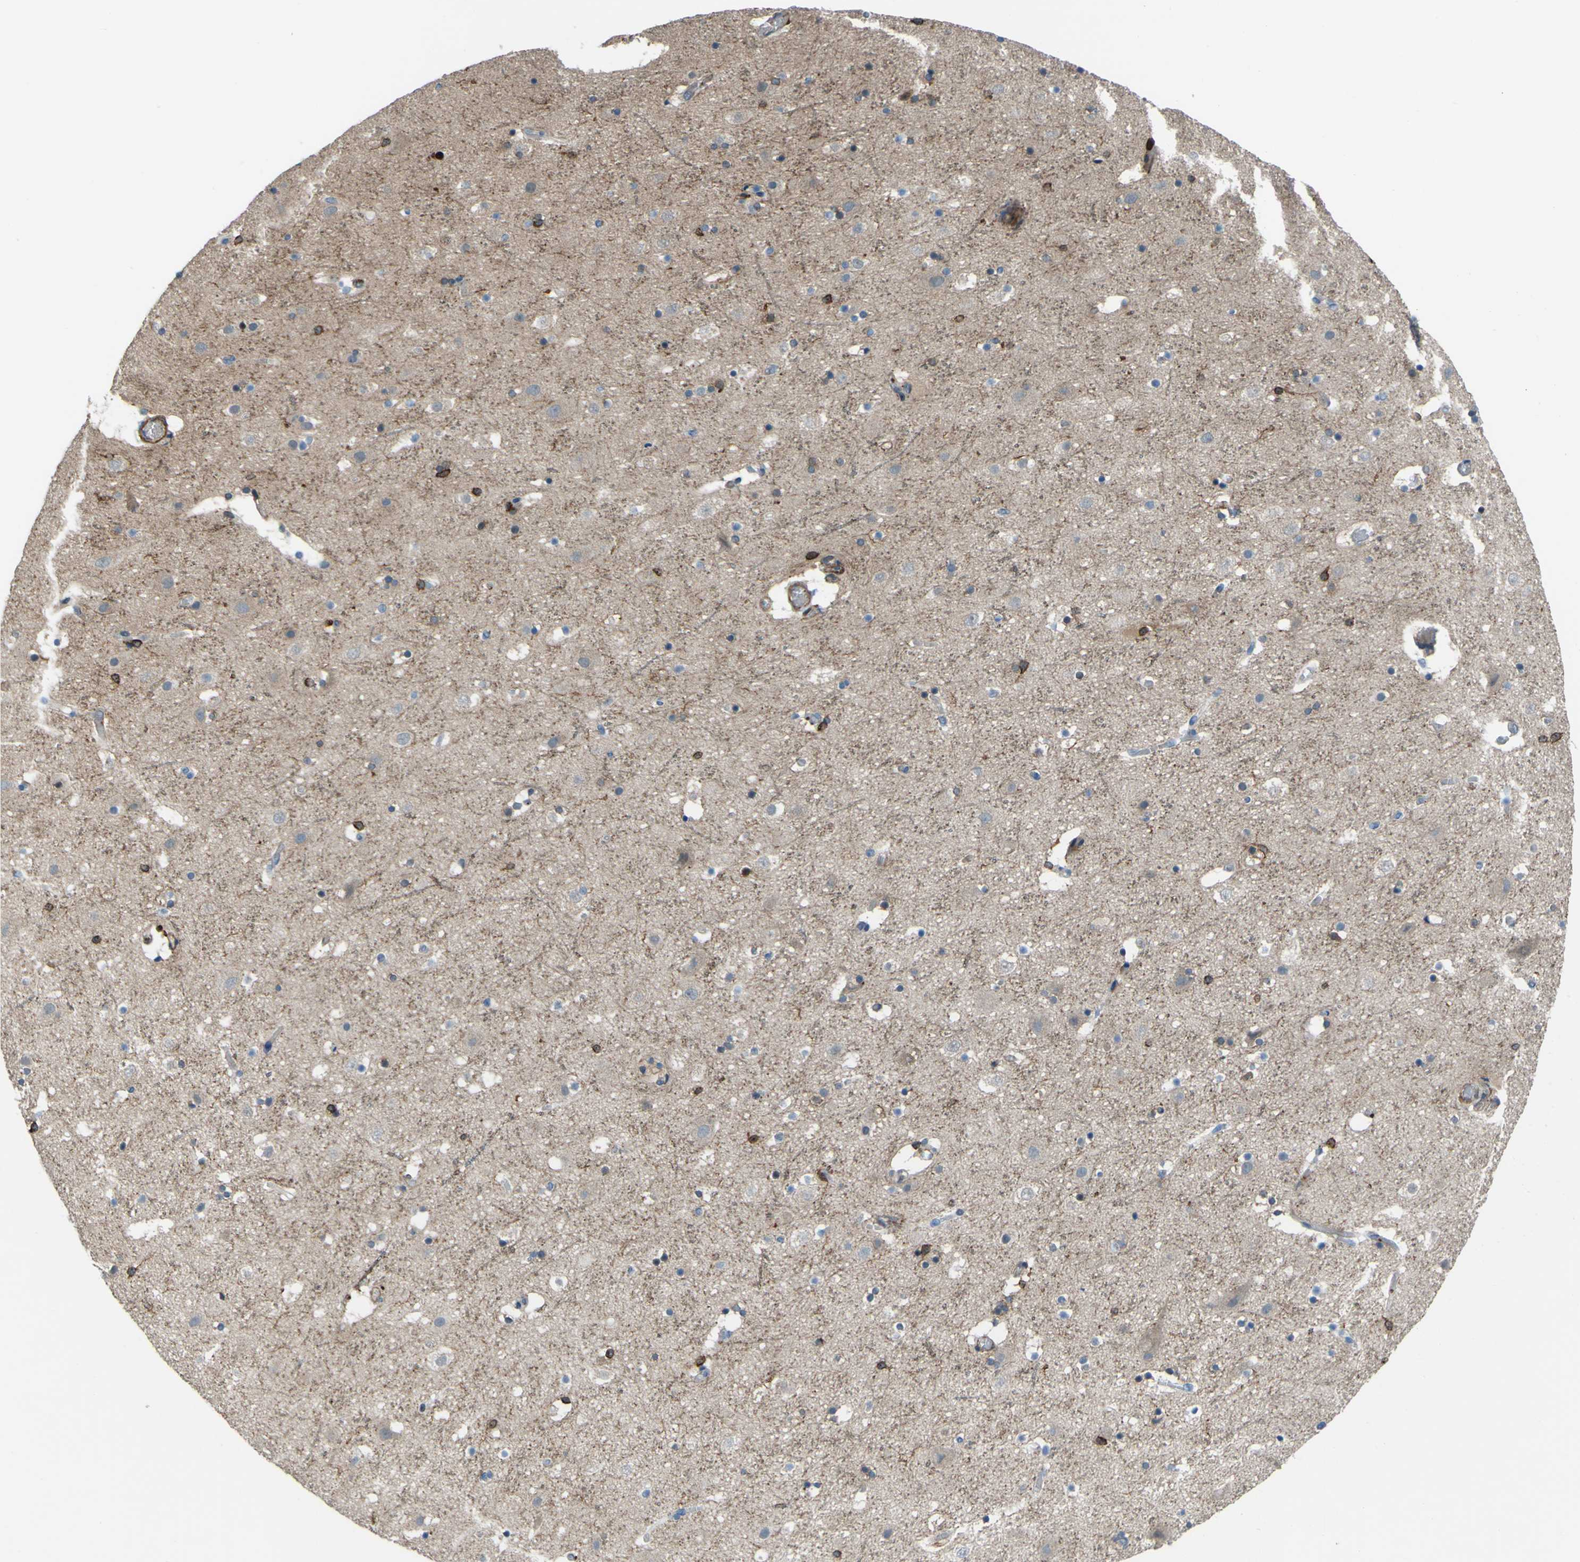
{"staining": {"intensity": "weak", "quantity": ">75%", "location": "cytoplasmic/membranous"}, "tissue": "cerebral cortex", "cell_type": "Endothelial cells", "image_type": "normal", "snomed": [{"axis": "morphology", "description": "Normal tissue, NOS"}, {"axis": "topography", "description": "Cerebral cortex"}], "caption": "IHC image of unremarkable cerebral cortex: cerebral cortex stained using immunohistochemistry (IHC) exhibits low levels of weak protein expression localized specifically in the cytoplasmic/membranous of endothelial cells, appearing as a cytoplasmic/membranous brown color.", "gene": "PCDHB5", "patient": {"sex": "male", "age": 45}}